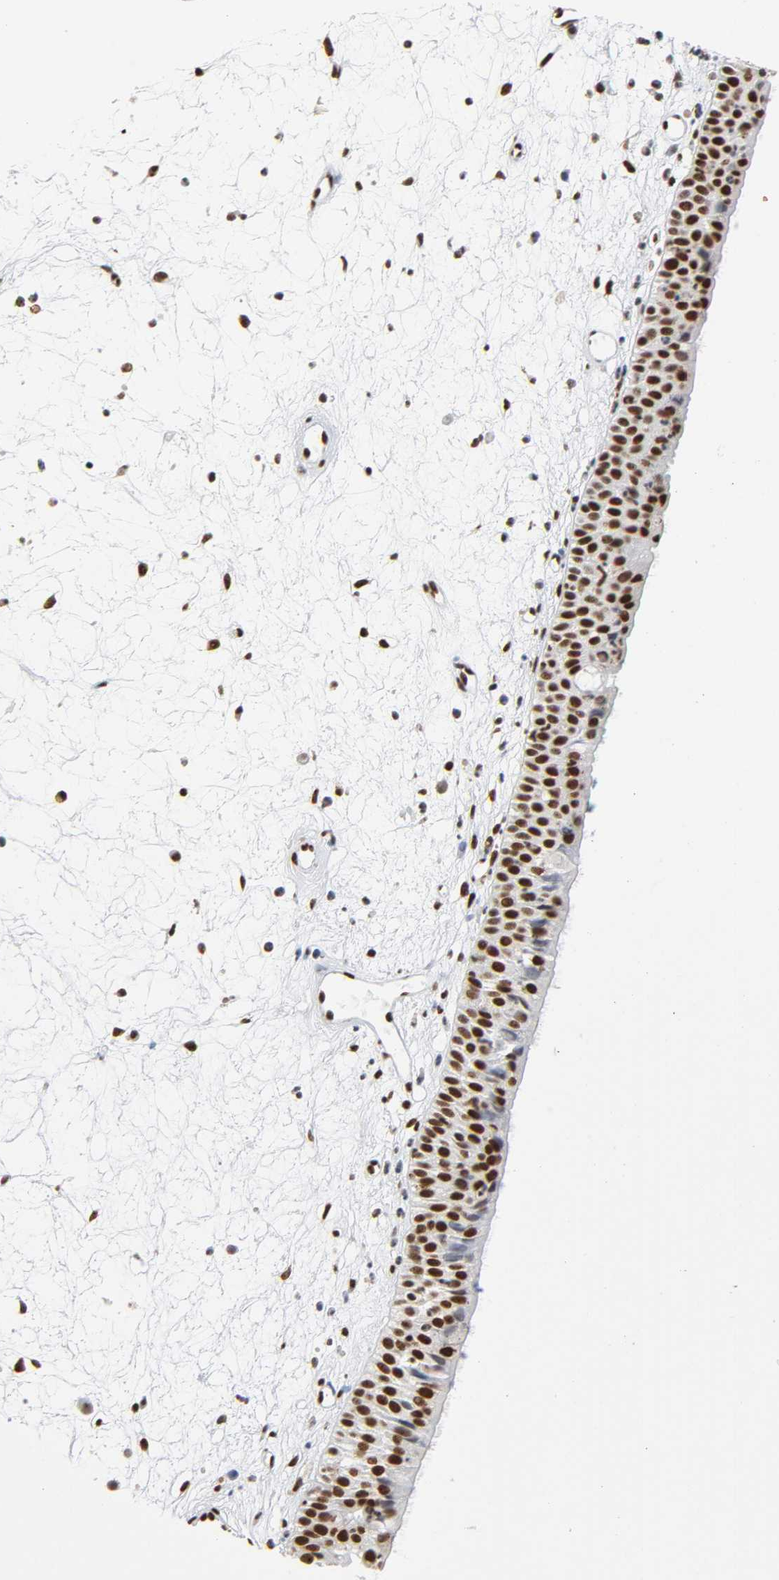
{"staining": {"intensity": "strong", "quantity": ">75%", "location": "nuclear"}, "tissue": "nasopharynx", "cell_type": "Respiratory epithelial cells", "image_type": "normal", "snomed": [{"axis": "morphology", "description": "Normal tissue, NOS"}, {"axis": "topography", "description": "Nasopharynx"}], "caption": "Benign nasopharynx reveals strong nuclear positivity in about >75% of respiratory epithelial cells, visualized by immunohistochemistry.", "gene": "SUMO1", "patient": {"sex": "female", "age": 54}}